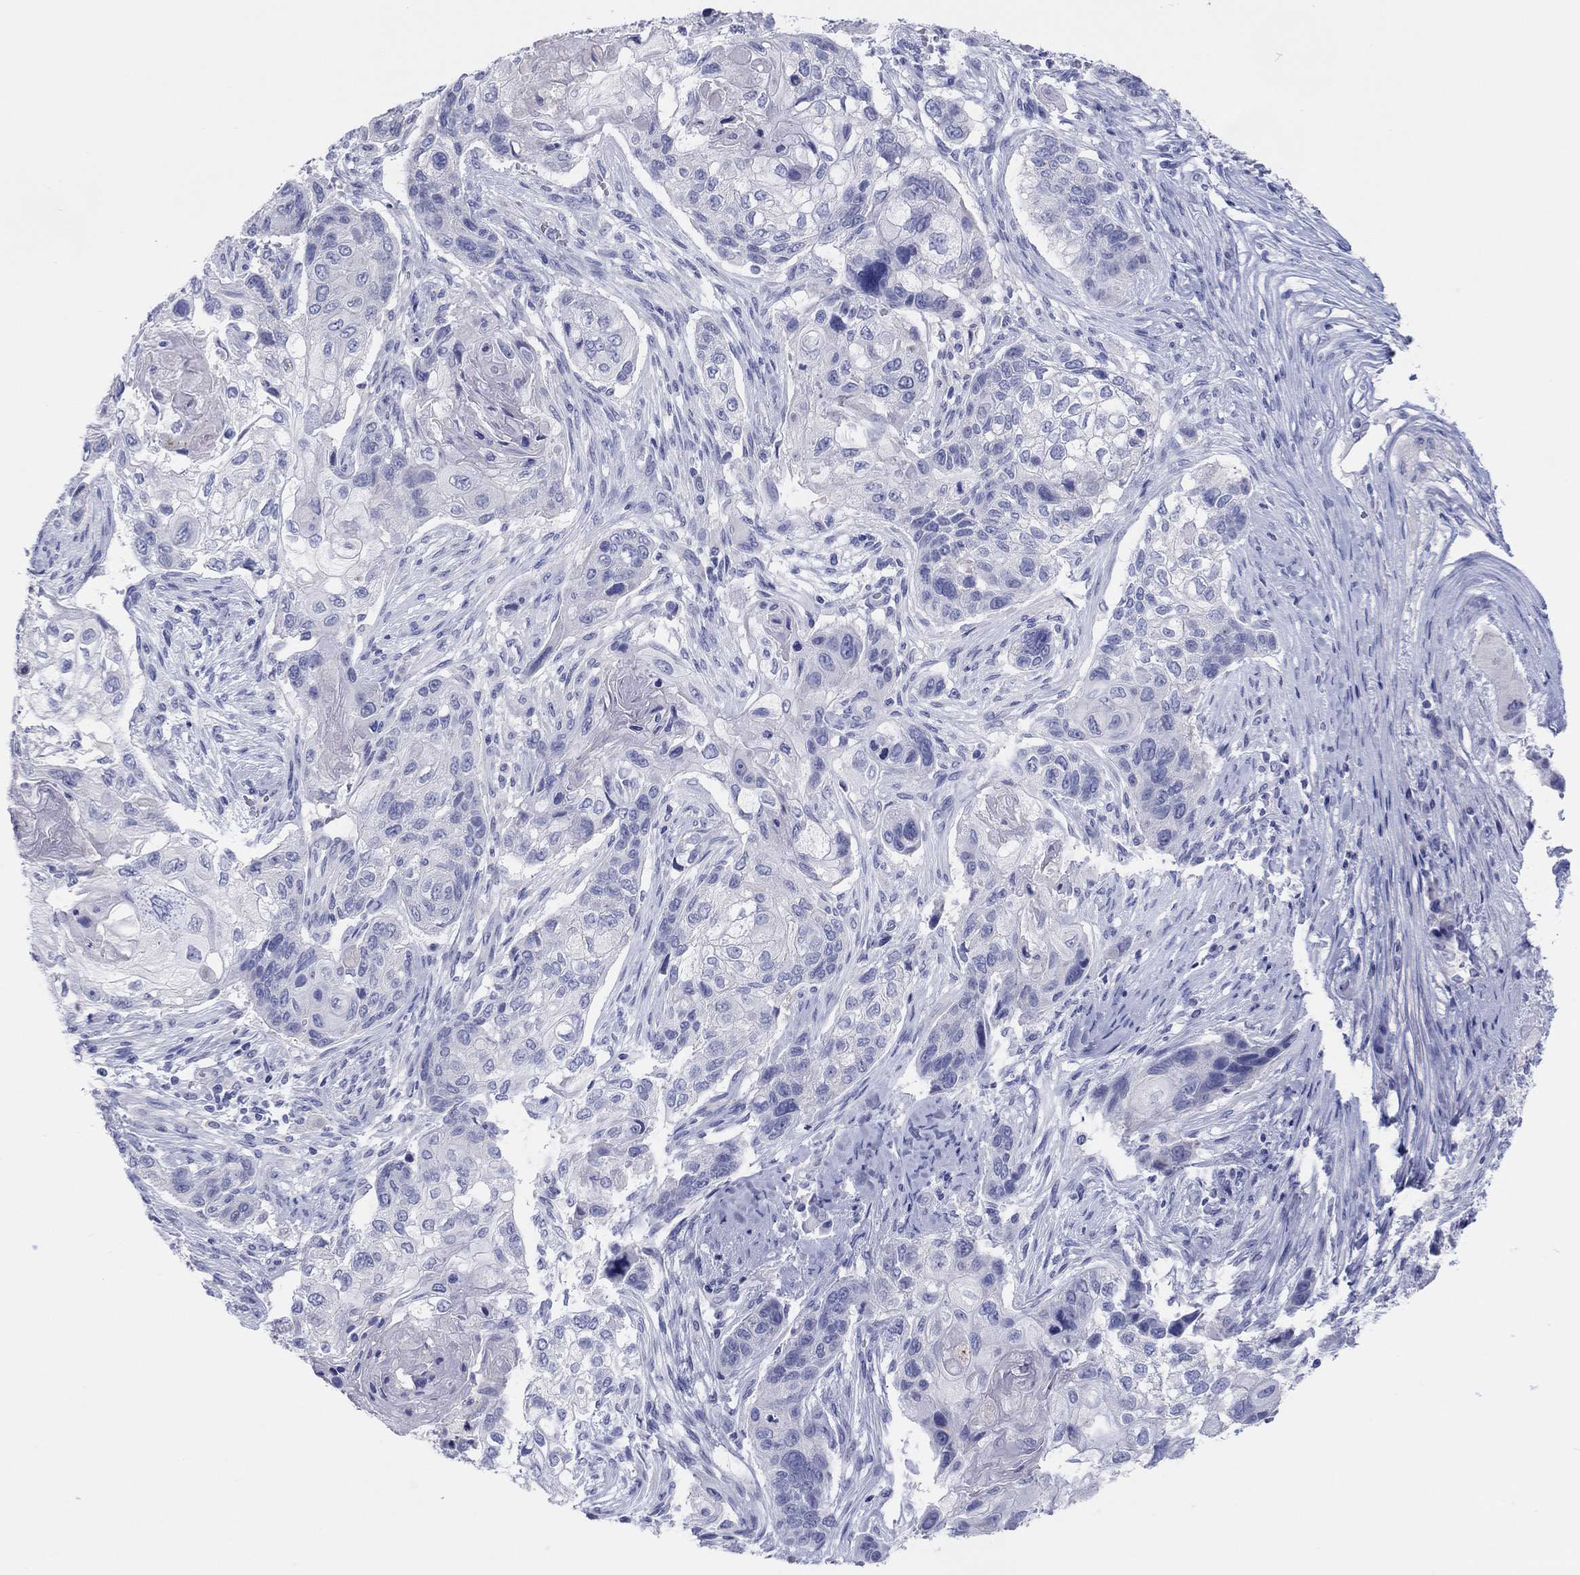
{"staining": {"intensity": "negative", "quantity": "none", "location": "none"}, "tissue": "lung cancer", "cell_type": "Tumor cells", "image_type": "cancer", "snomed": [{"axis": "morphology", "description": "Normal tissue, NOS"}, {"axis": "morphology", "description": "Squamous cell carcinoma, NOS"}, {"axis": "topography", "description": "Bronchus"}, {"axis": "topography", "description": "Lung"}], "caption": "A high-resolution micrograph shows IHC staining of lung cancer (squamous cell carcinoma), which reveals no significant staining in tumor cells.", "gene": "ERICH3", "patient": {"sex": "male", "age": 69}}